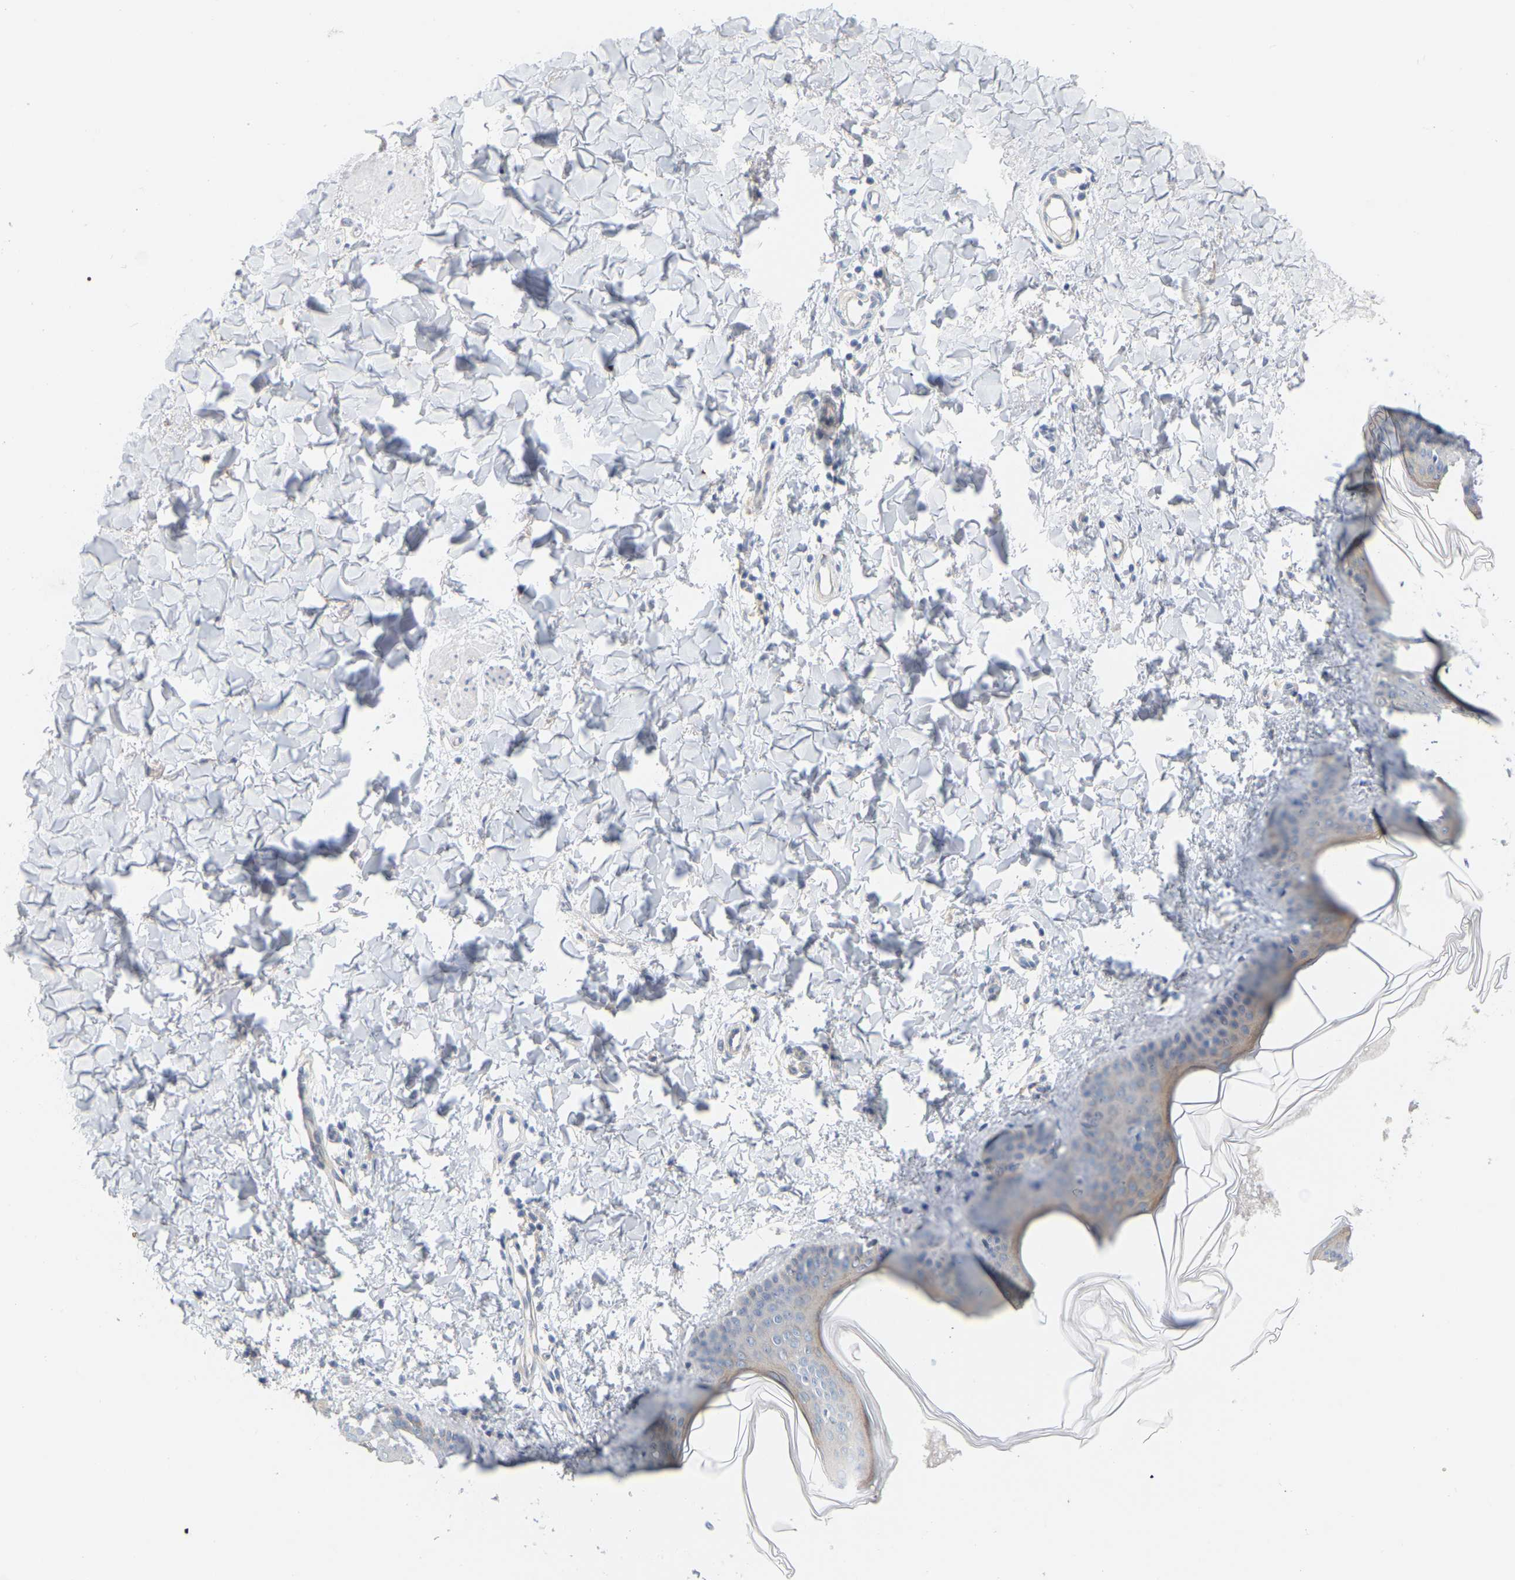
{"staining": {"intensity": "negative", "quantity": "none", "location": "none"}, "tissue": "skin", "cell_type": "Fibroblasts", "image_type": "normal", "snomed": [{"axis": "morphology", "description": "Normal tissue, NOS"}, {"axis": "topography", "description": "Skin"}], "caption": "Immunohistochemical staining of normal skin shows no significant staining in fibroblasts.", "gene": "MINDY4", "patient": {"sex": "female", "age": 17}}